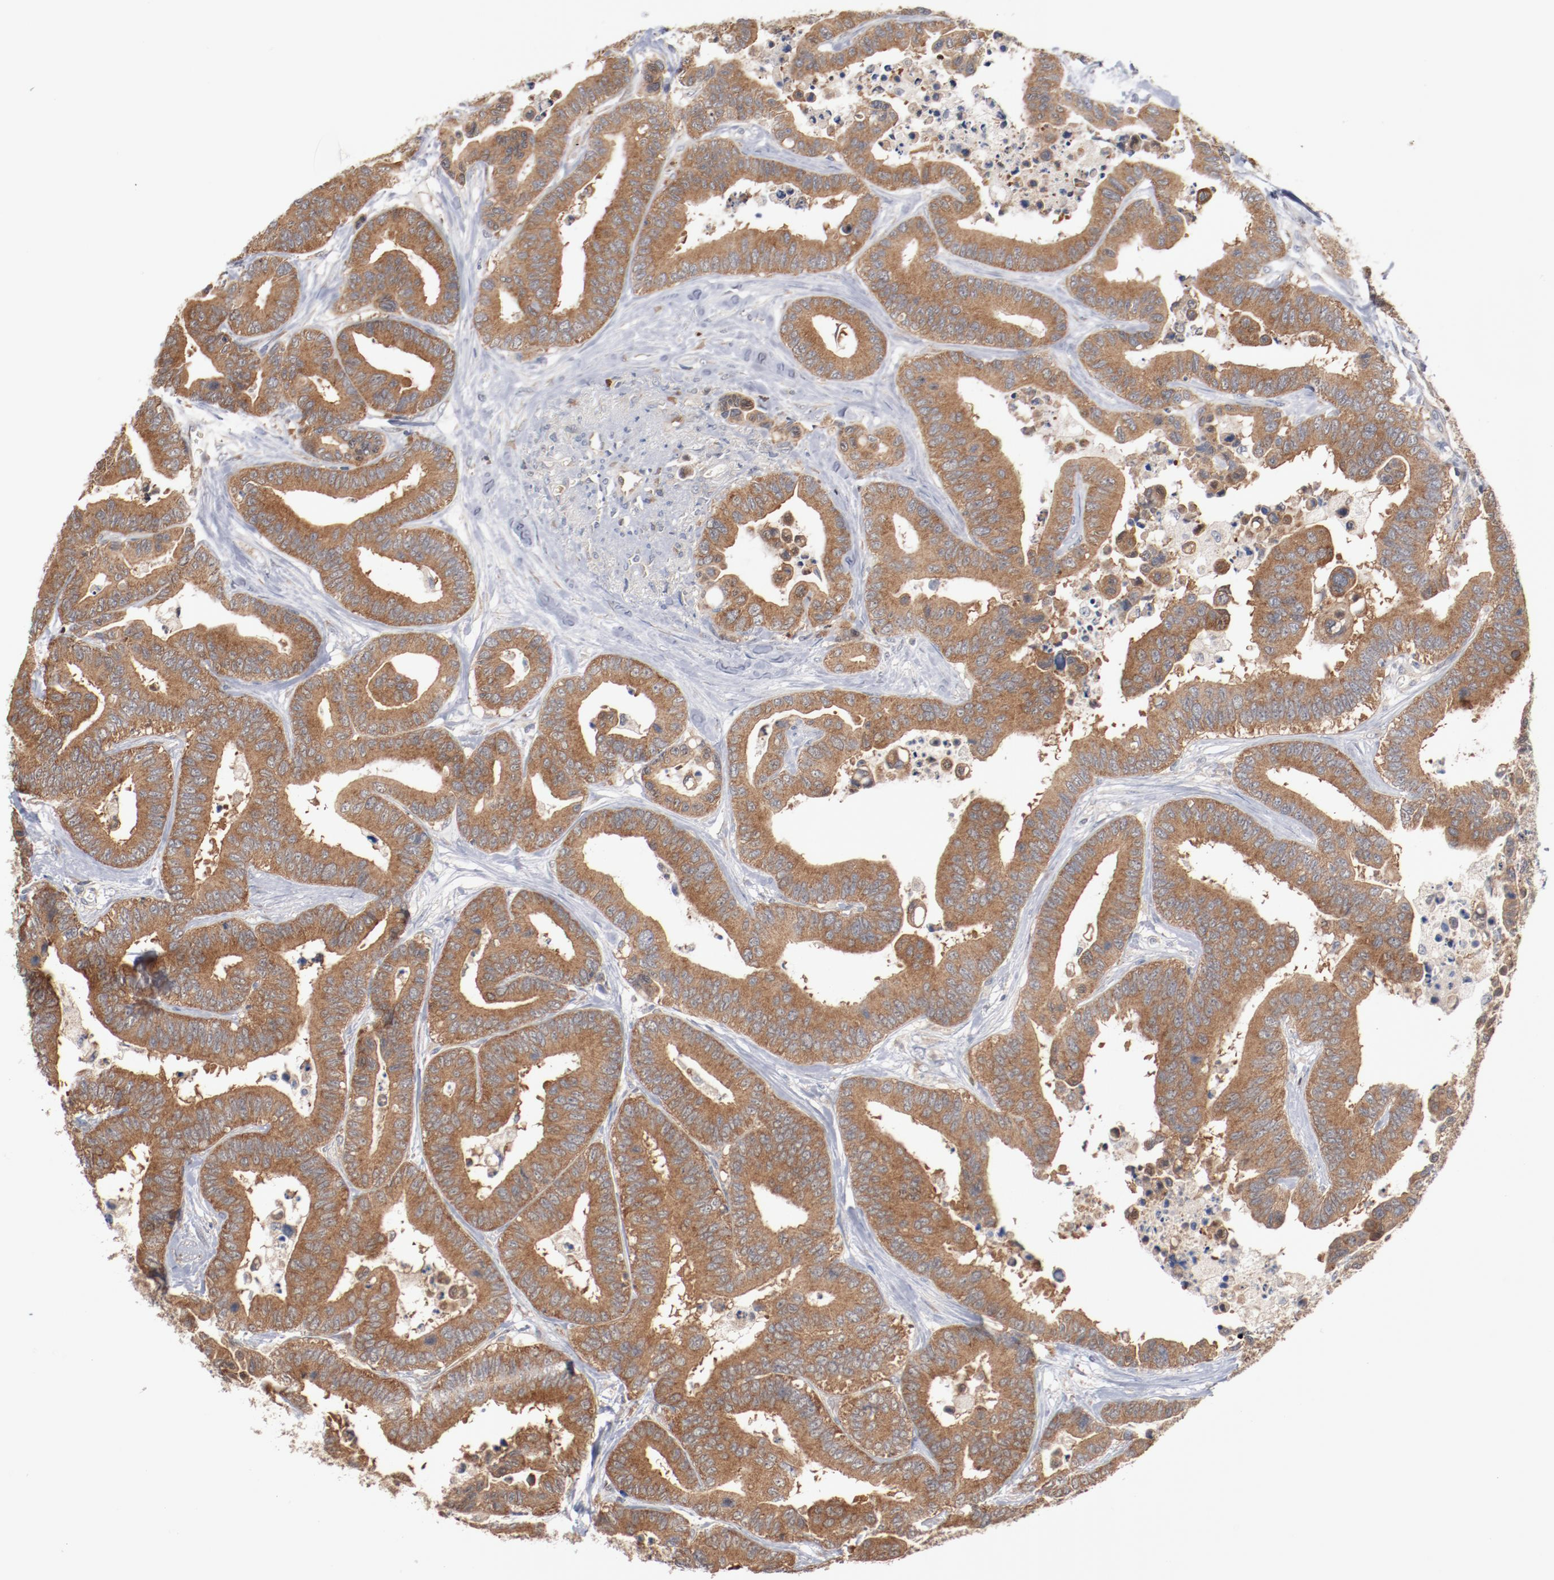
{"staining": {"intensity": "moderate", "quantity": ">75%", "location": "cytoplasmic/membranous"}, "tissue": "colorectal cancer", "cell_type": "Tumor cells", "image_type": "cancer", "snomed": [{"axis": "morphology", "description": "Adenocarcinoma, NOS"}, {"axis": "topography", "description": "Colon"}], "caption": "Colorectal cancer (adenocarcinoma) tissue displays moderate cytoplasmic/membranous positivity in approximately >75% of tumor cells, visualized by immunohistochemistry.", "gene": "RNASE11", "patient": {"sex": "male", "age": 82}}